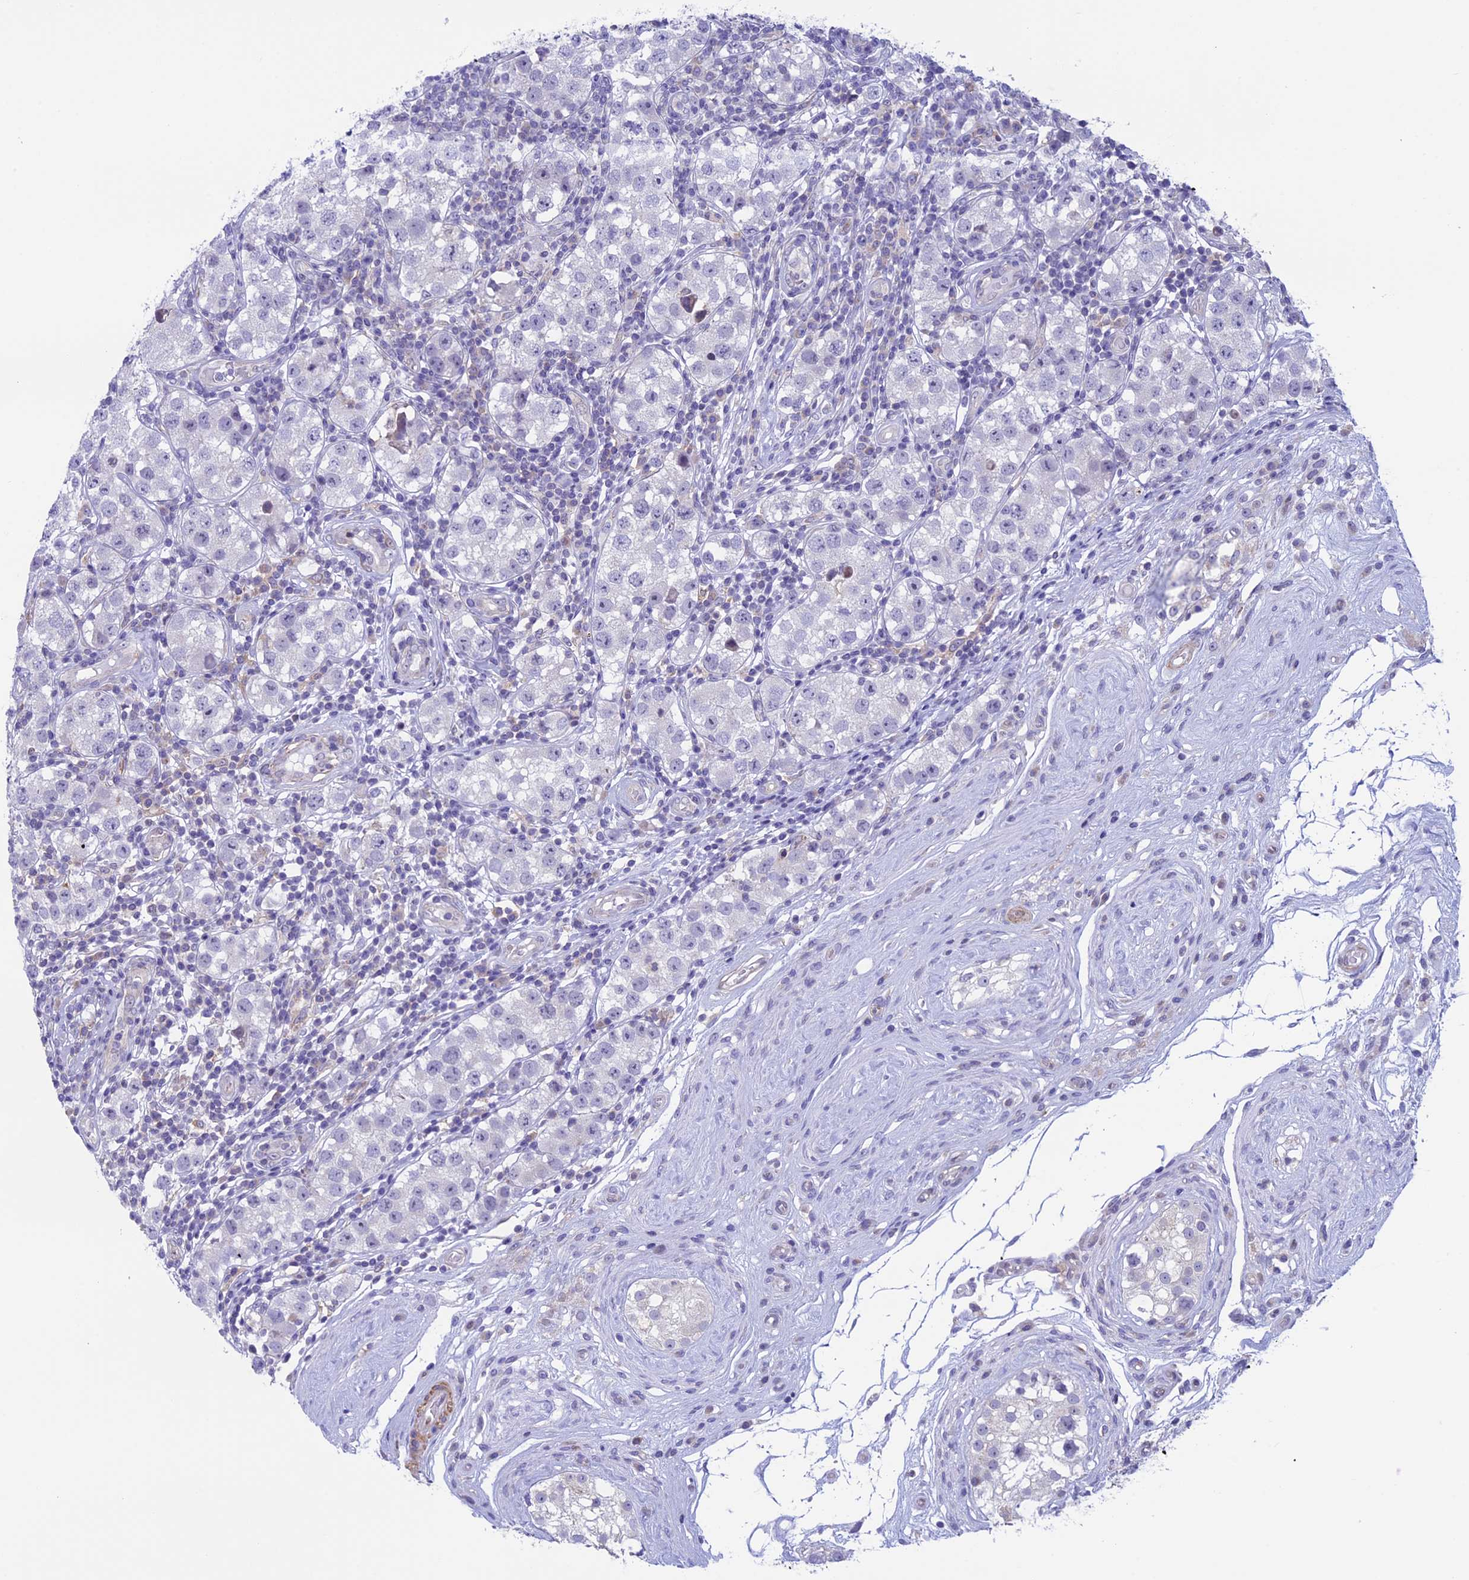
{"staining": {"intensity": "negative", "quantity": "none", "location": "none"}, "tissue": "testis cancer", "cell_type": "Tumor cells", "image_type": "cancer", "snomed": [{"axis": "morphology", "description": "Seminoma, NOS"}, {"axis": "topography", "description": "Testis"}], "caption": "DAB (3,3'-diaminobenzidine) immunohistochemical staining of human testis seminoma reveals no significant staining in tumor cells.", "gene": "IGSF6", "patient": {"sex": "male", "age": 34}}